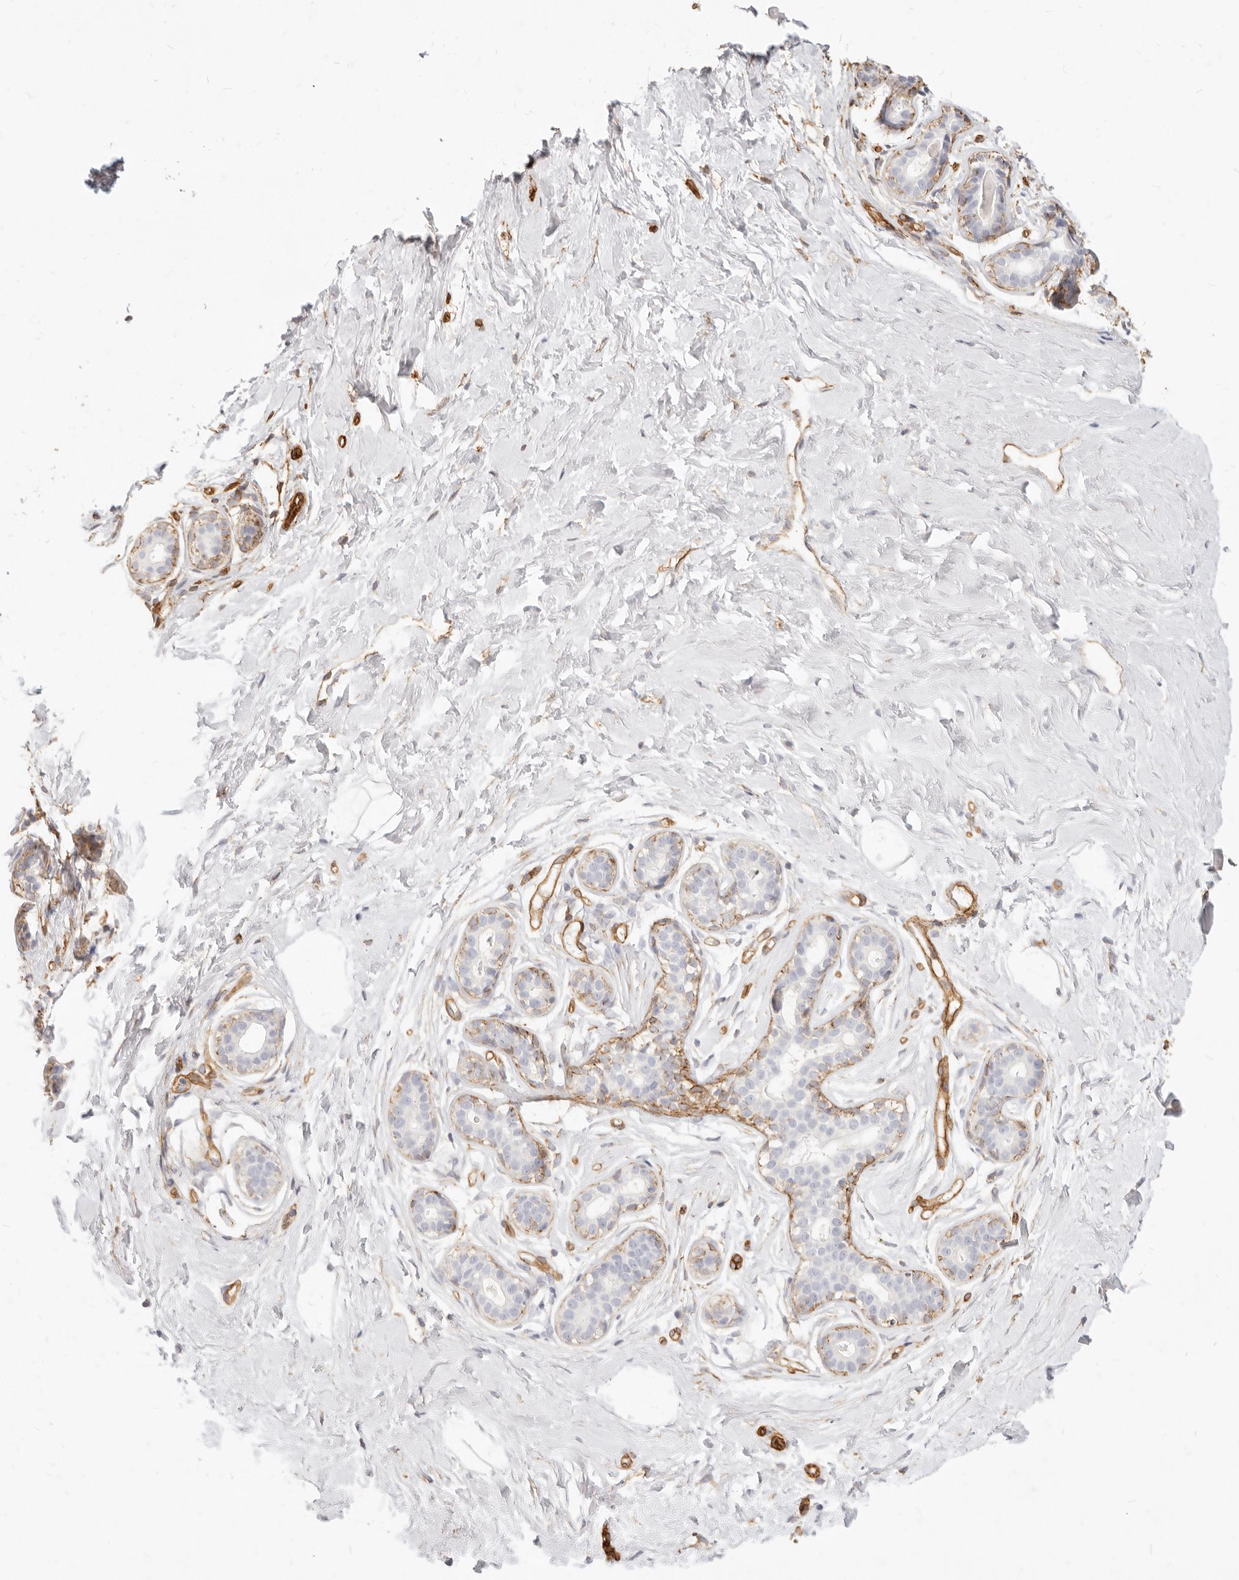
{"staining": {"intensity": "weak", "quantity": "25%-75%", "location": "cytoplasmic/membranous"}, "tissue": "breast", "cell_type": "Adipocytes", "image_type": "normal", "snomed": [{"axis": "morphology", "description": "Normal tissue, NOS"}, {"axis": "morphology", "description": "Adenoma, NOS"}, {"axis": "topography", "description": "Breast"}], "caption": "The photomicrograph reveals immunohistochemical staining of normal breast. There is weak cytoplasmic/membranous positivity is present in about 25%-75% of adipocytes.", "gene": "NUS1", "patient": {"sex": "female", "age": 23}}